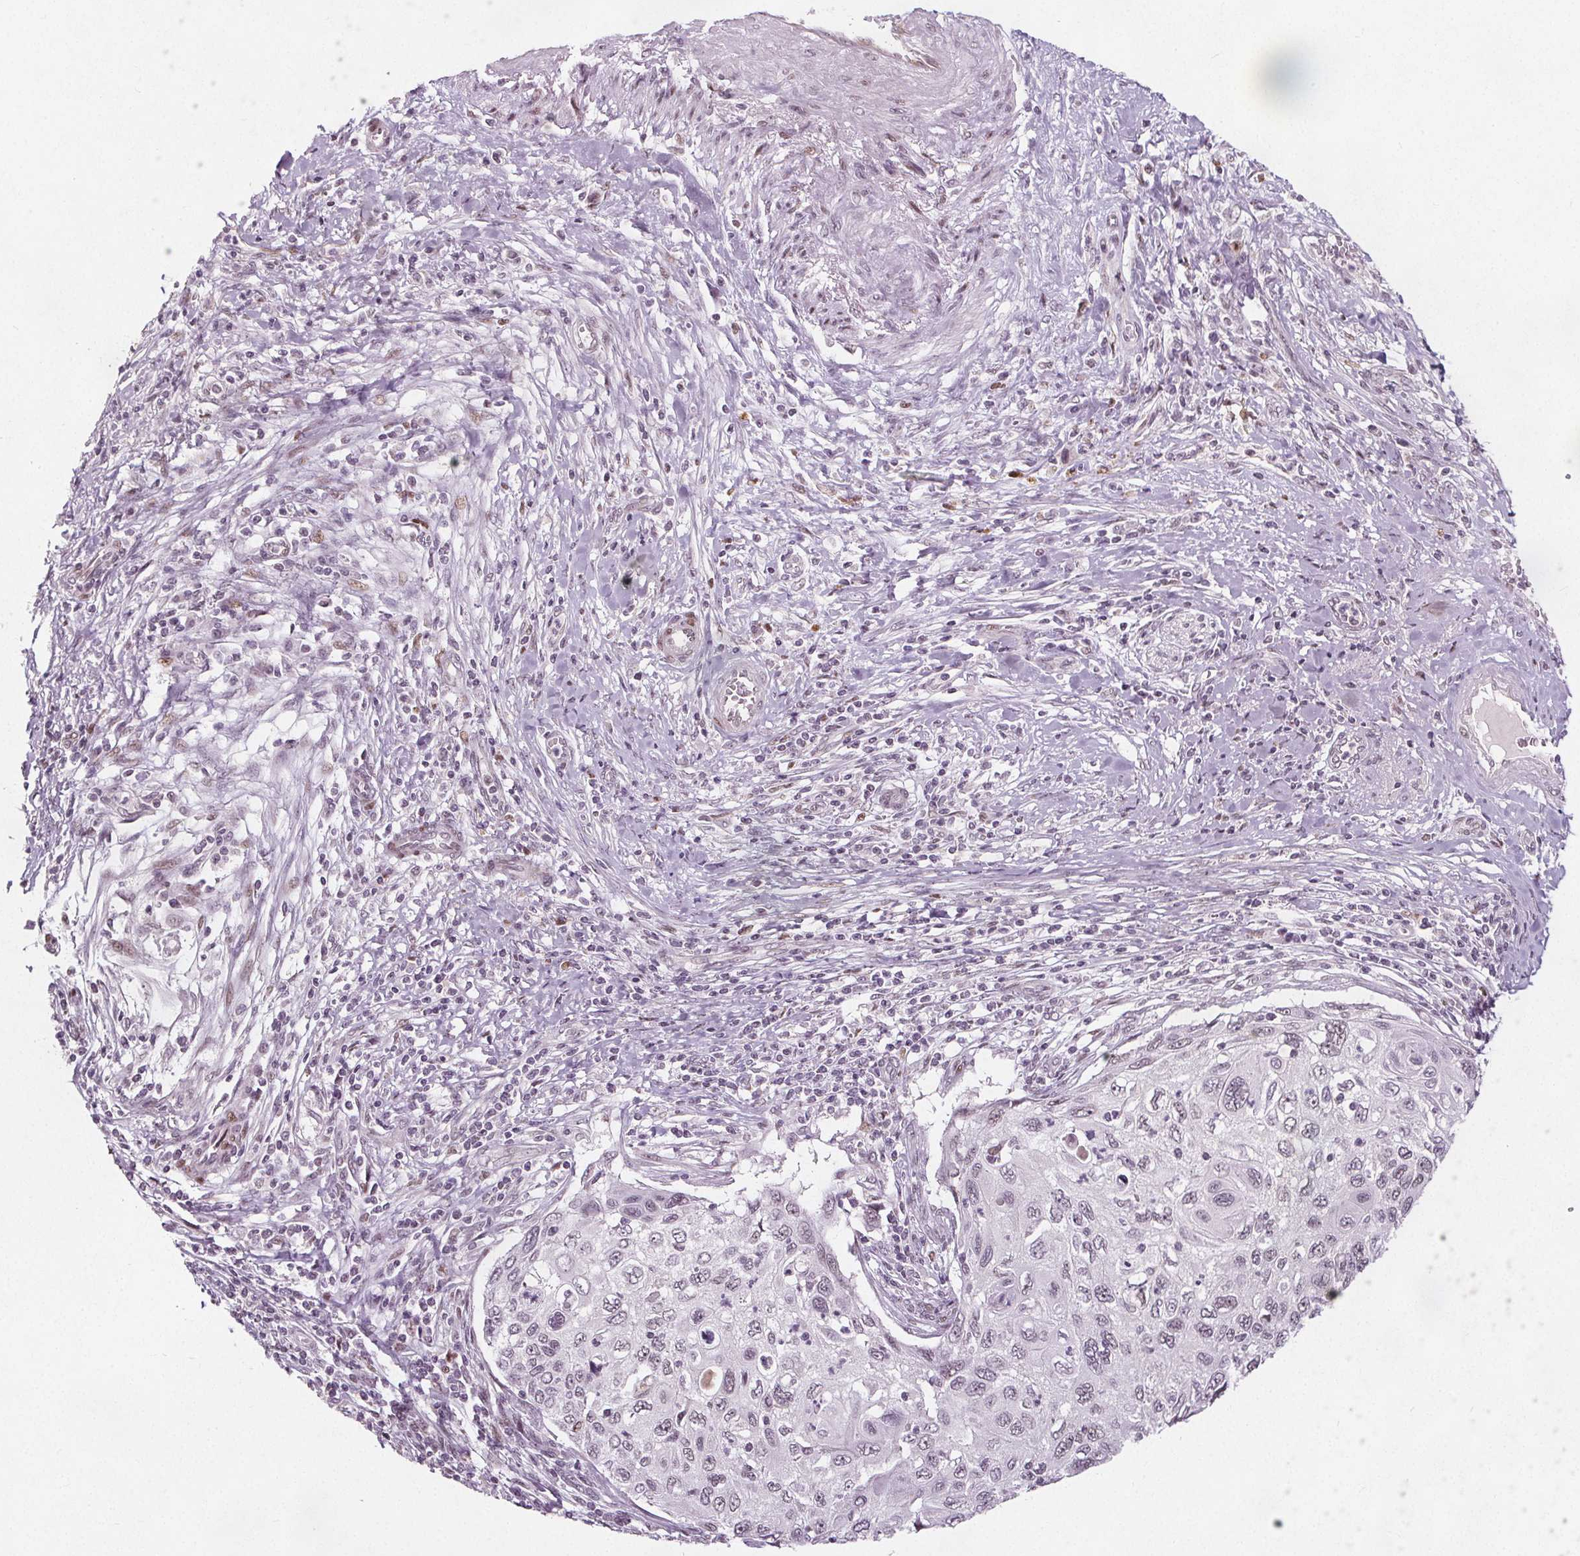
{"staining": {"intensity": "weak", "quantity": "<25%", "location": "nuclear"}, "tissue": "cervical cancer", "cell_type": "Tumor cells", "image_type": "cancer", "snomed": [{"axis": "morphology", "description": "Squamous cell carcinoma, NOS"}, {"axis": "topography", "description": "Cervix"}], "caption": "Tumor cells are negative for brown protein staining in cervical cancer. The staining is performed using DAB brown chromogen with nuclei counter-stained in using hematoxylin.", "gene": "TAF6L", "patient": {"sex": "female", "age": 70}}